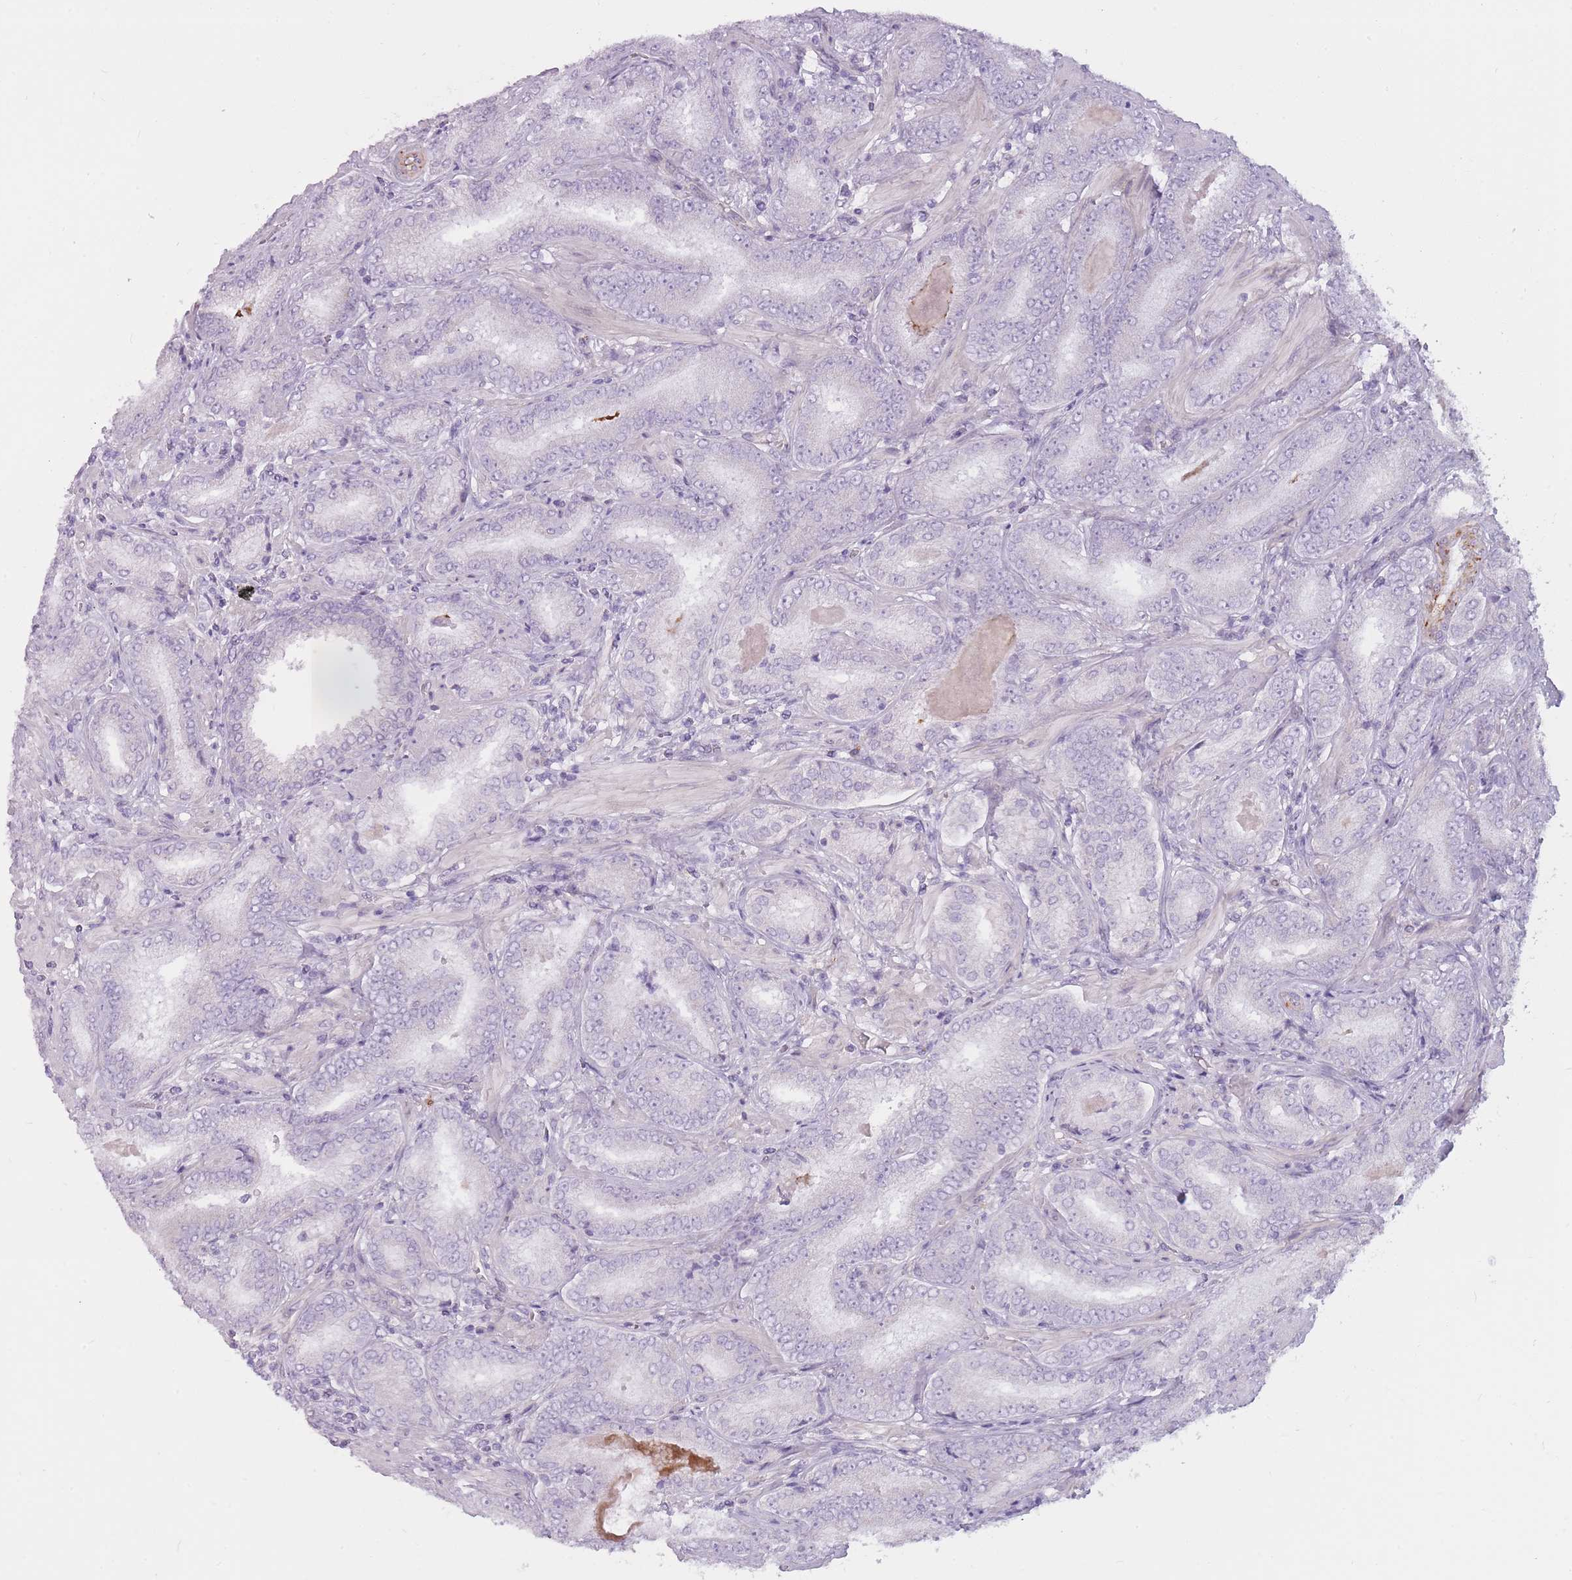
{"staining": {"intensity": "negative", "quantity": "none", "location": "none"}, "tissue": "prostate cancer", "cell_type": "Tumor cells", "image_type": "cancer", "snomed": [{"axis": "morphology", "description": "Adenocarcinoma, High grade"}, {"axis": "topography", "description": "Prostate"}], "caption": "There is no significant positivity in tumor cells of prostate adenocarcinoma (high-grade). The staining is performed using DAB brown chromogen with nuclei counter-stained in using hematoxylin.", "gene": "PGRMC2", "patient": {"sex": "male", "age": 72}}